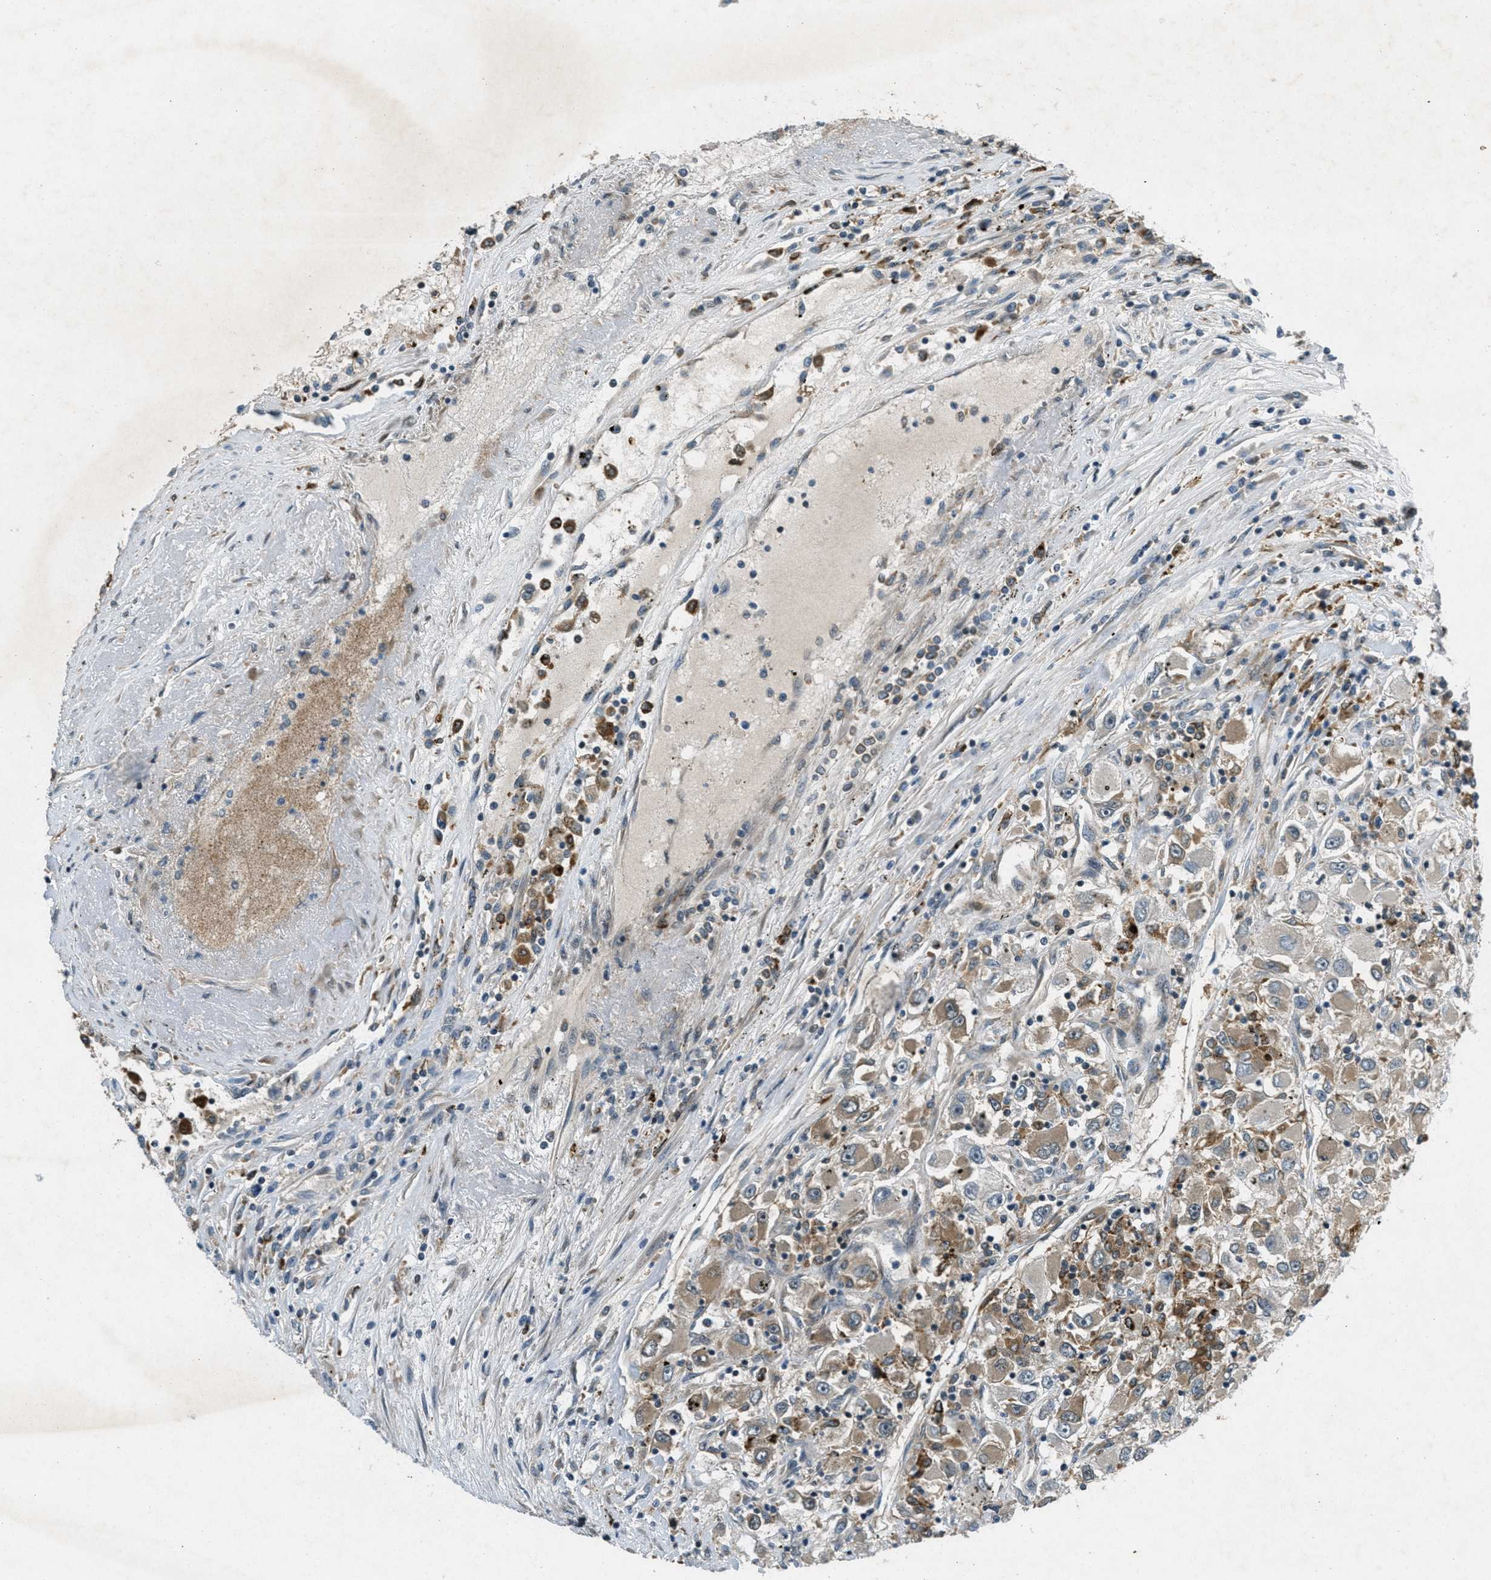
{"staining": {"intensity": "moderate", "quantity": "<25%", "location": "cytoplasmic/membranous"}, "tissue": "renal cancer", "cell_type": "Tumor cells", "image_type": "cancer", "snomed": [{"axis": "morphology", "description": "Adenocarcinoma, NOS"}, {"axis": "topography", "description": "Kidney"}], "caption": "Immunohistochemical staining of renal adenocarcinoma demonstrates moderate cytoplasmic/membranous protein expression in about <25% of tumor cells.", "gene": "EPSTI1", "patient": {"sex": "female", "age": 52}}